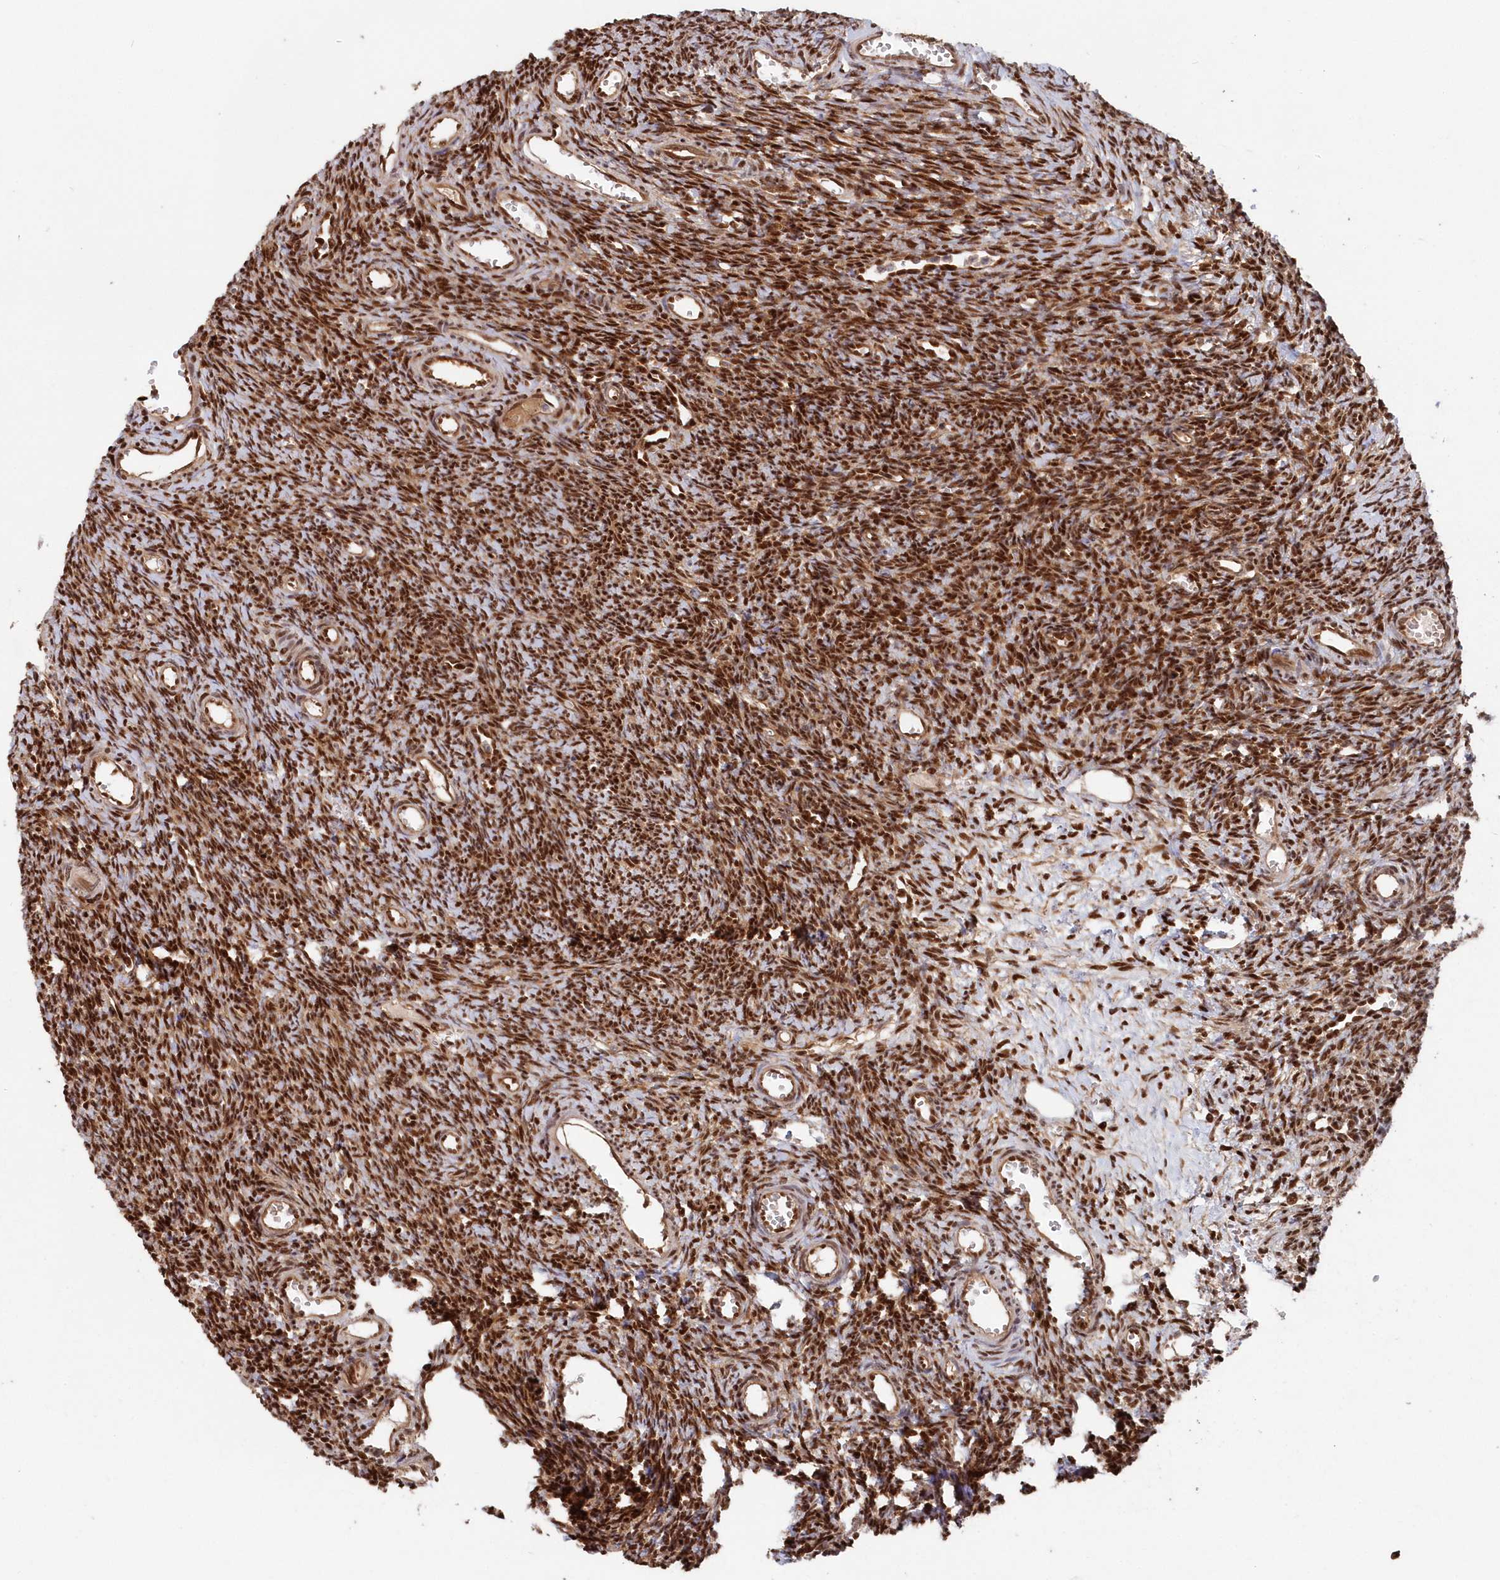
{"staining": {"intensity": "strong", "quantity": ">75%", "location": "nuclear"}, "tissue": "ovary", "cell_type": "Ovarian stroma cells", "image_type": "normal", "snomed": [{"axis": "morphology", "description": "Normal tissue, NOS"}, {"axis": "topography", "description": "Ovary"}], "caption": "A micrograph of ovary stained for a protein exhibits strong nuclear brown staining in ovarian stroma cells. The staining is performed using DAB brown chromogen to label protein expression. The nuclei are counter-stained blue using hematoxylin.", "gene": "ABHD14B", "patient": {"sex": "female", "age": 39}}